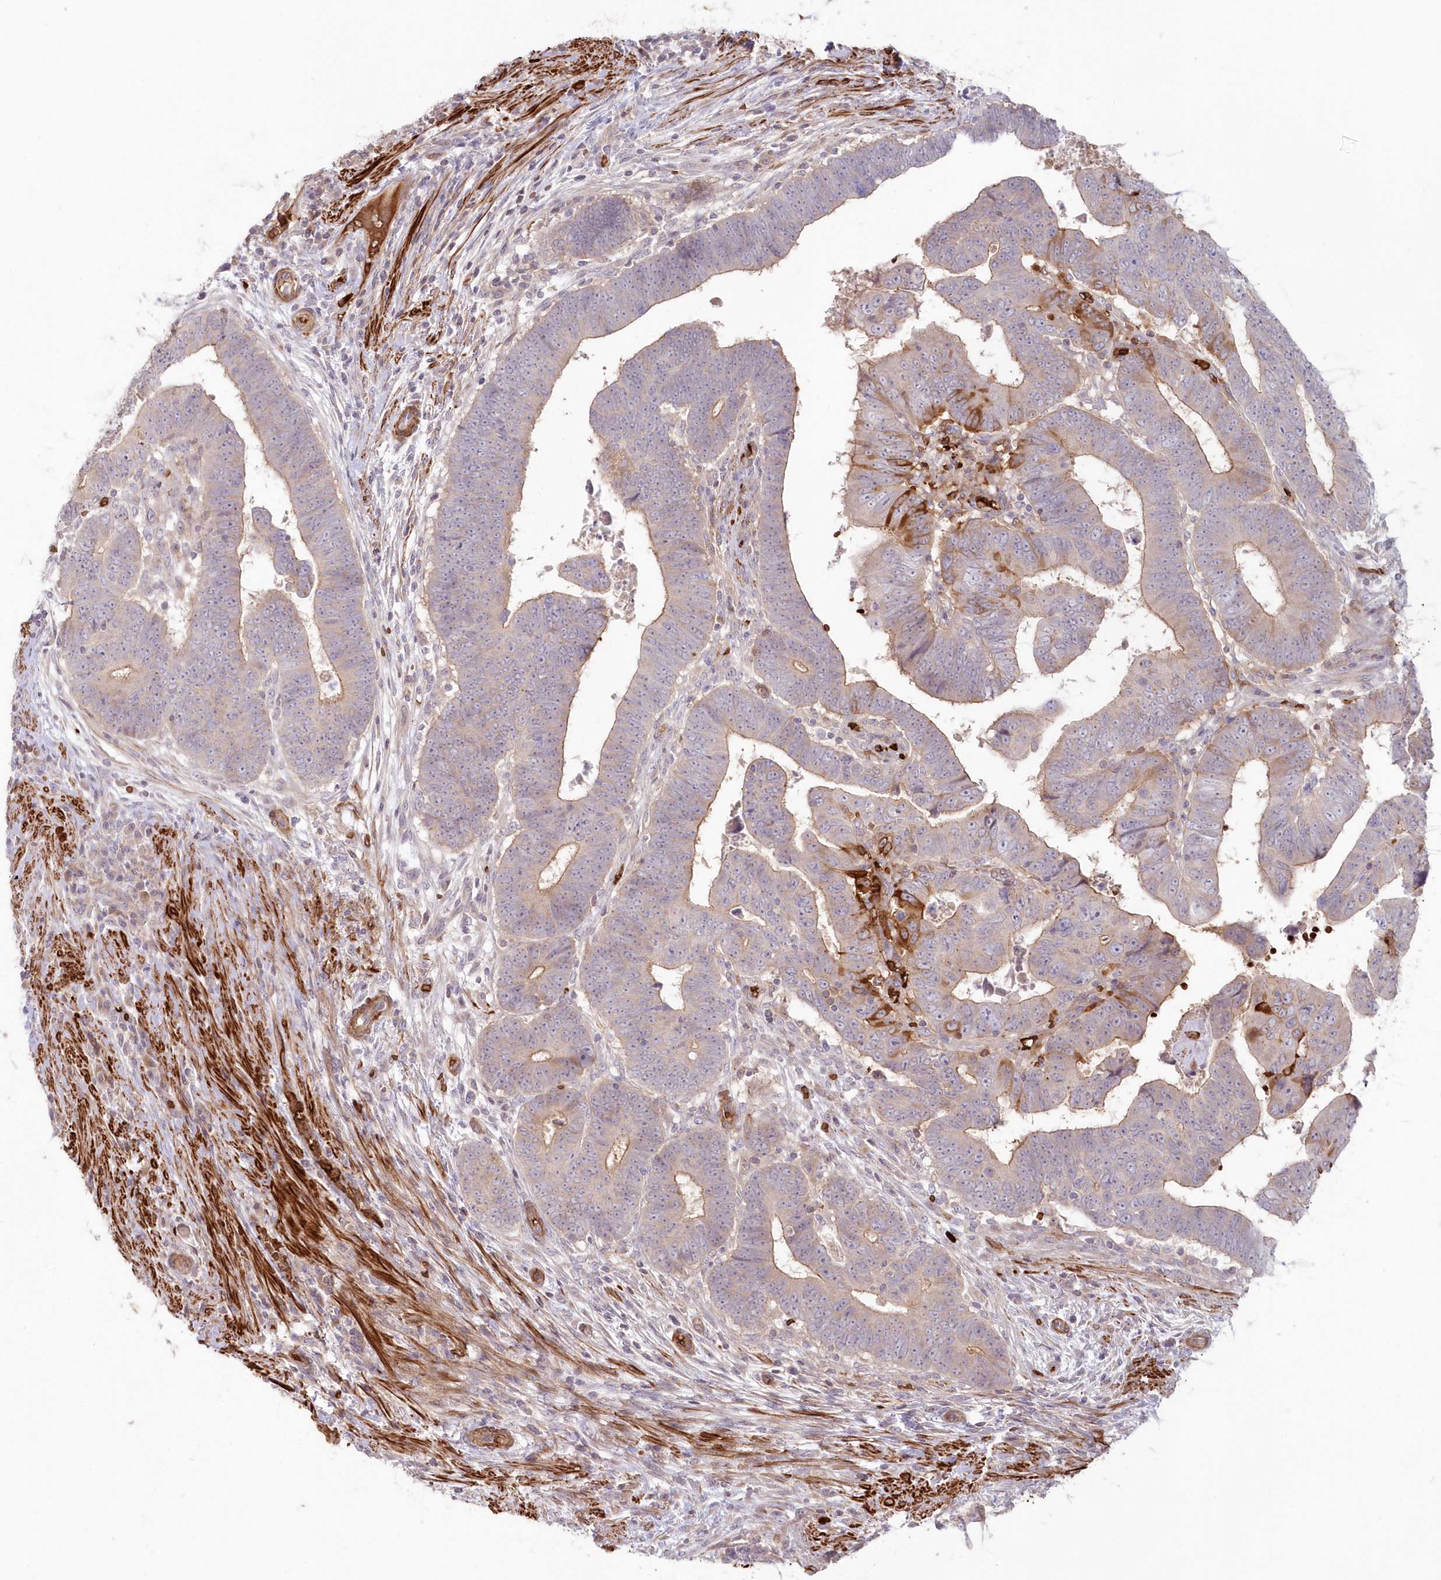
{"staining": {"intensity": "moderate", "quantity": "<25%", "location": "cytoplasmic/membranous"}, "tissue": "colorectal cancer", "cell_type": "Tumor cells", "image_type": "cancer", "snomed": [{"axis": "morphology", "description": "Normal tissue, NOS"}, {"axis": "morphology", "description": "Adenocarcinoma, NOS"}, {"axis": "topography", "description": "Rectum"}], "caption": "High-magnification brightfield microscopy of adenocarcinoma (colorectal) stained with DAB (brown) and counterstained with hematoxylin (blue). tumor cells exhibit moderate cytoplasmic/membranous staining is present in approximately<25% of cells. The staining was performed using DAB (3,3'-diaminobenzidine), with brown indicating positive protein expression. Nuclei are stained blue with hematoxylin.", "gene": "SERINC1", "patient": {"sex": "female", "age": 65}}